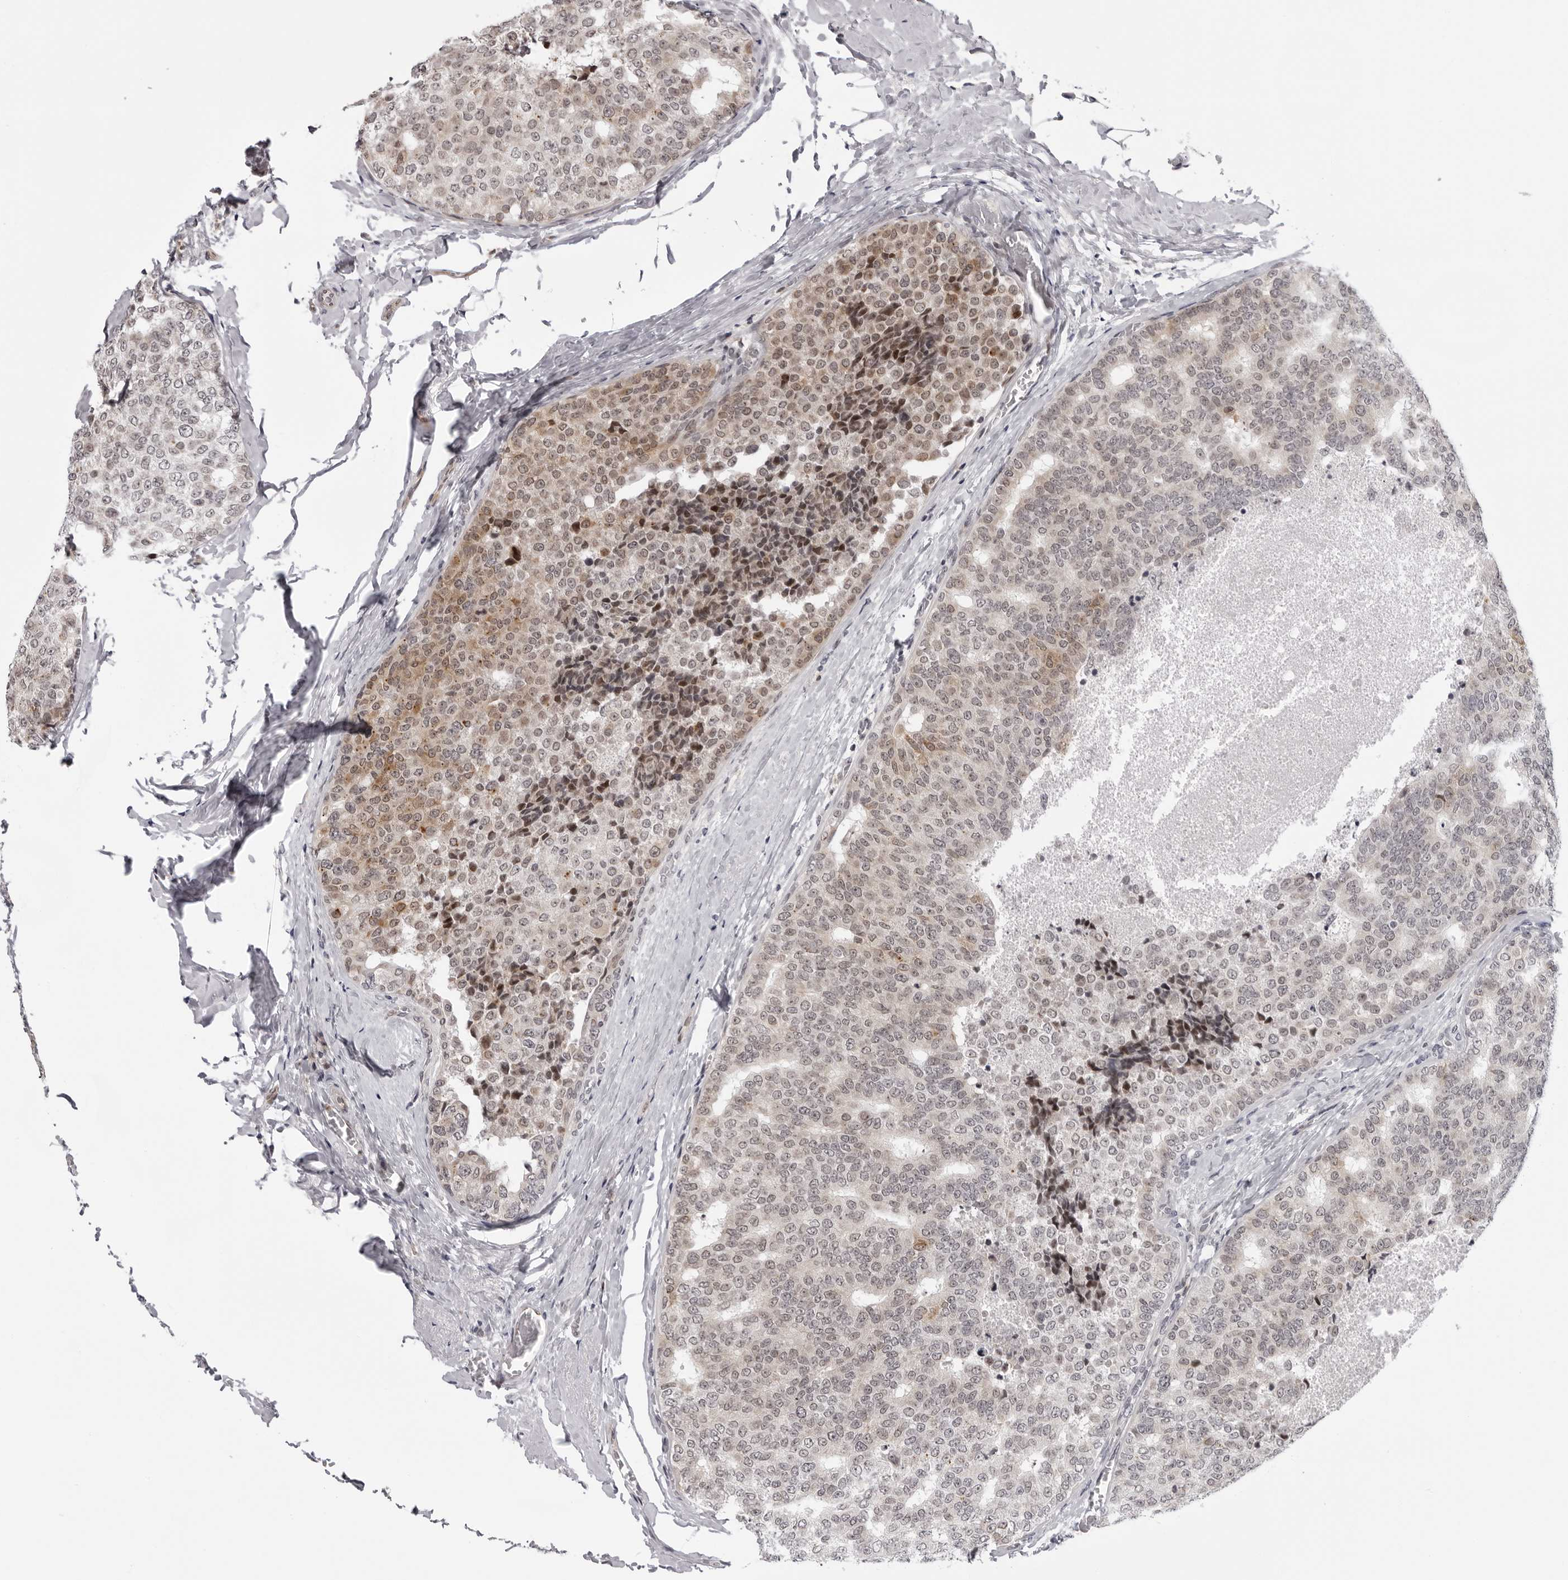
{"staining": {"intensity": "moderate", "quantity": "25%-75%", "location": "cytoplasmic/membranous,nuclear"}, "tissue": "breast cancer", "cell_type": "Tumor cells", "image_type": "cancer", "snomed": [{"axis": "morphology", "description": "Normal tissue, NOS"}, {"axis": "morphology", "description": "Duct carcinoma"}, {"axis": "topography", "description": "Breast"}], "caption": "A brown stain highlights moderate cytoplasmic/membranous and nuclear positivity of a protein in human breast cancer tumor cells. (brown staining indicates protein expression, while blue staining denotes nuclei).", "gene": "GCSAML", "patient": {"sex": "female", "age": 43}}